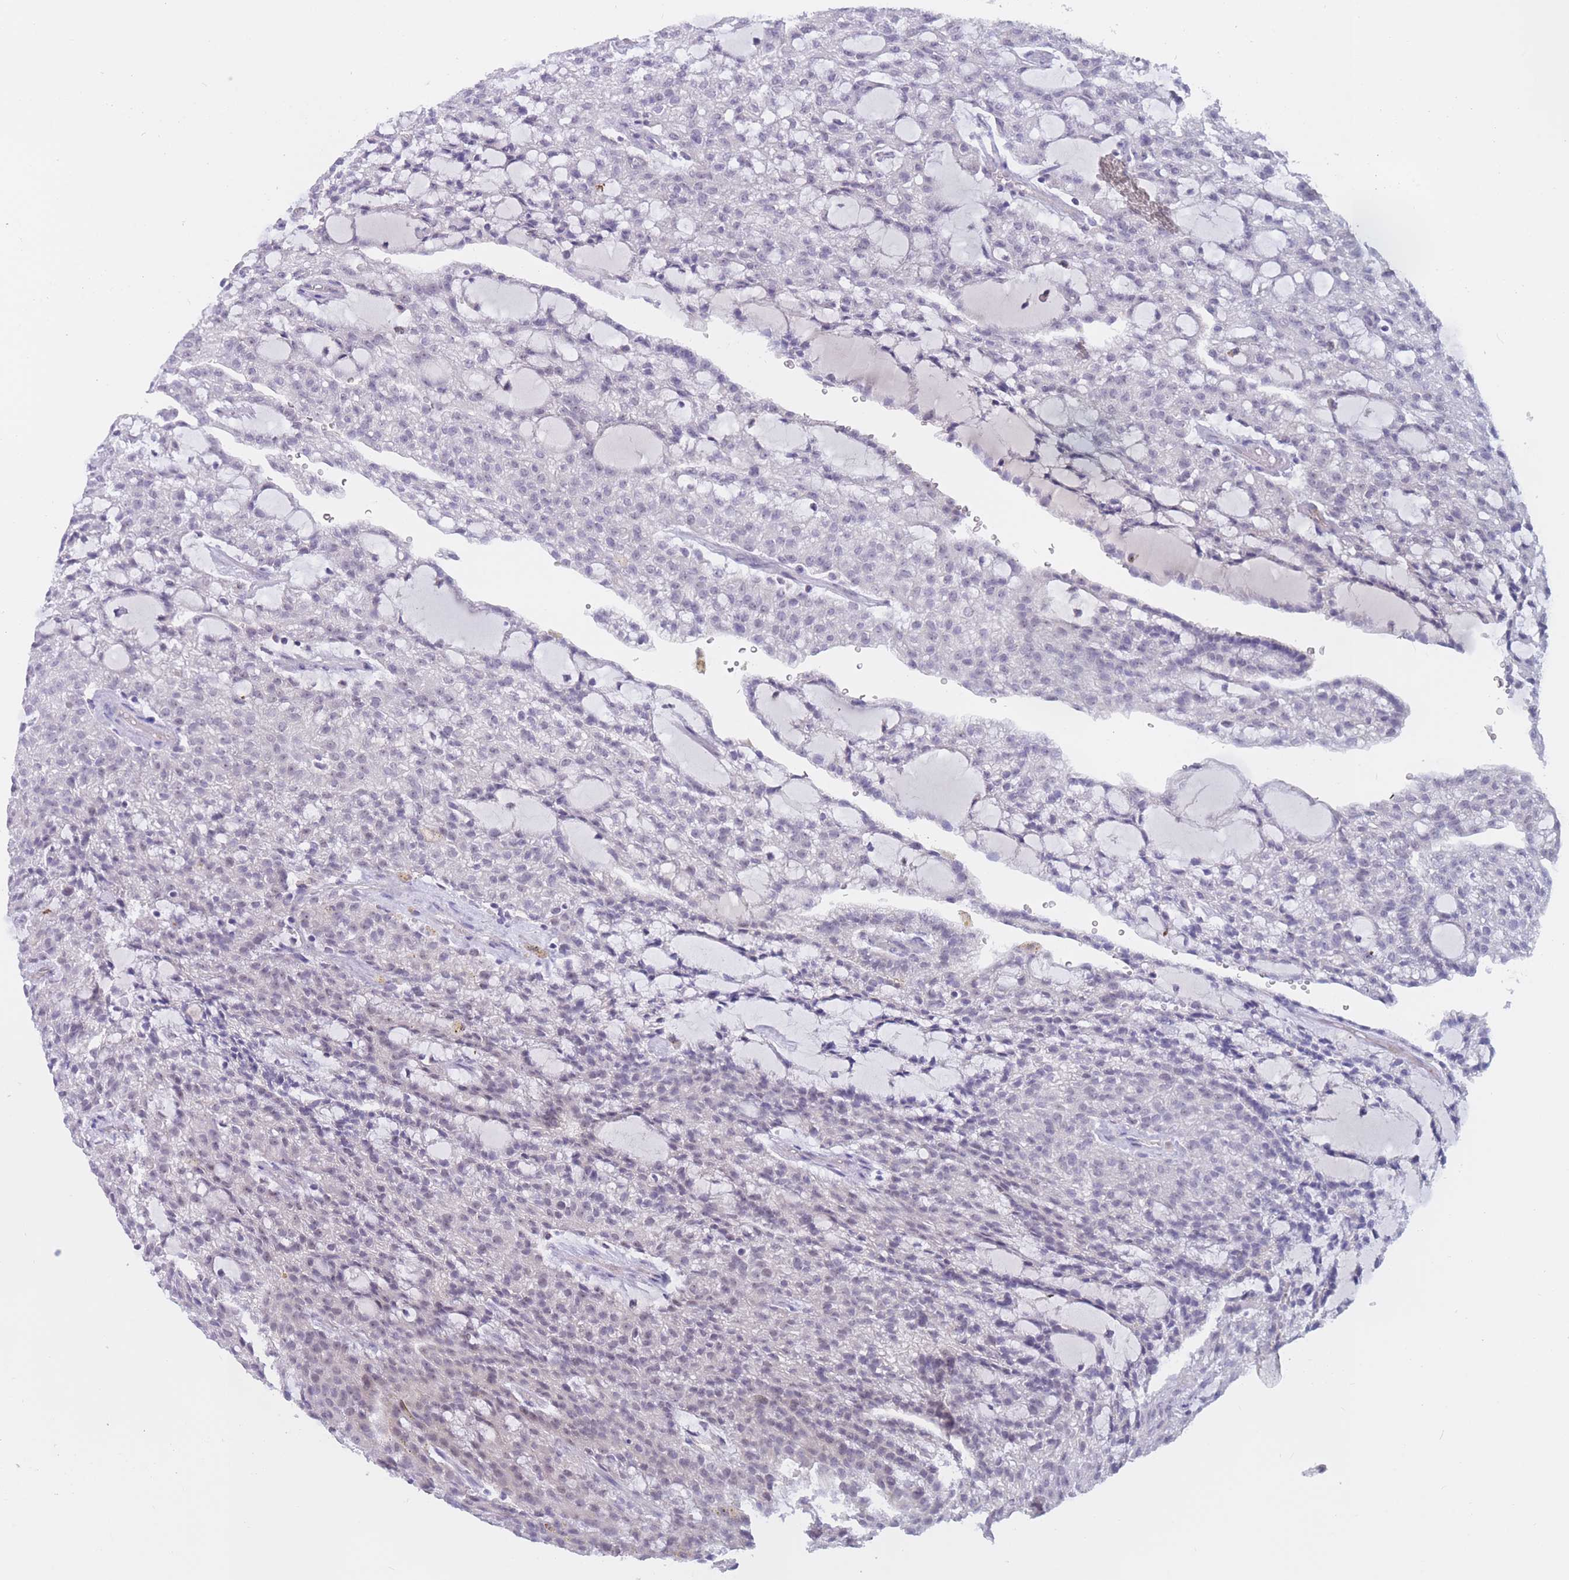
{"staining": {"intensity": "negative", "quantity": "none", "location": "none"}, "tissue": "renal cancer", "cell_type": "Tumor cells", "image_type": "cancer", "snomed": [{"axis": "morphology", "description": "Adenocarcinoma, NOS"}, {"axis": "topography", "description": "Kidney"}], "caption": "IHC image of neoplastic tissue: human renal cancer (adenocarcinoma) stained with DAB (3,3'-diaminobenzidine) displays no significant protein staining in tumor cells. Brightfield microscopy of IHC stained with DAB (brown) and hematoxylin (blue), captured at high magnification.", "gene": "BOP1", "patient": {"sex": "male", "age": 63}}